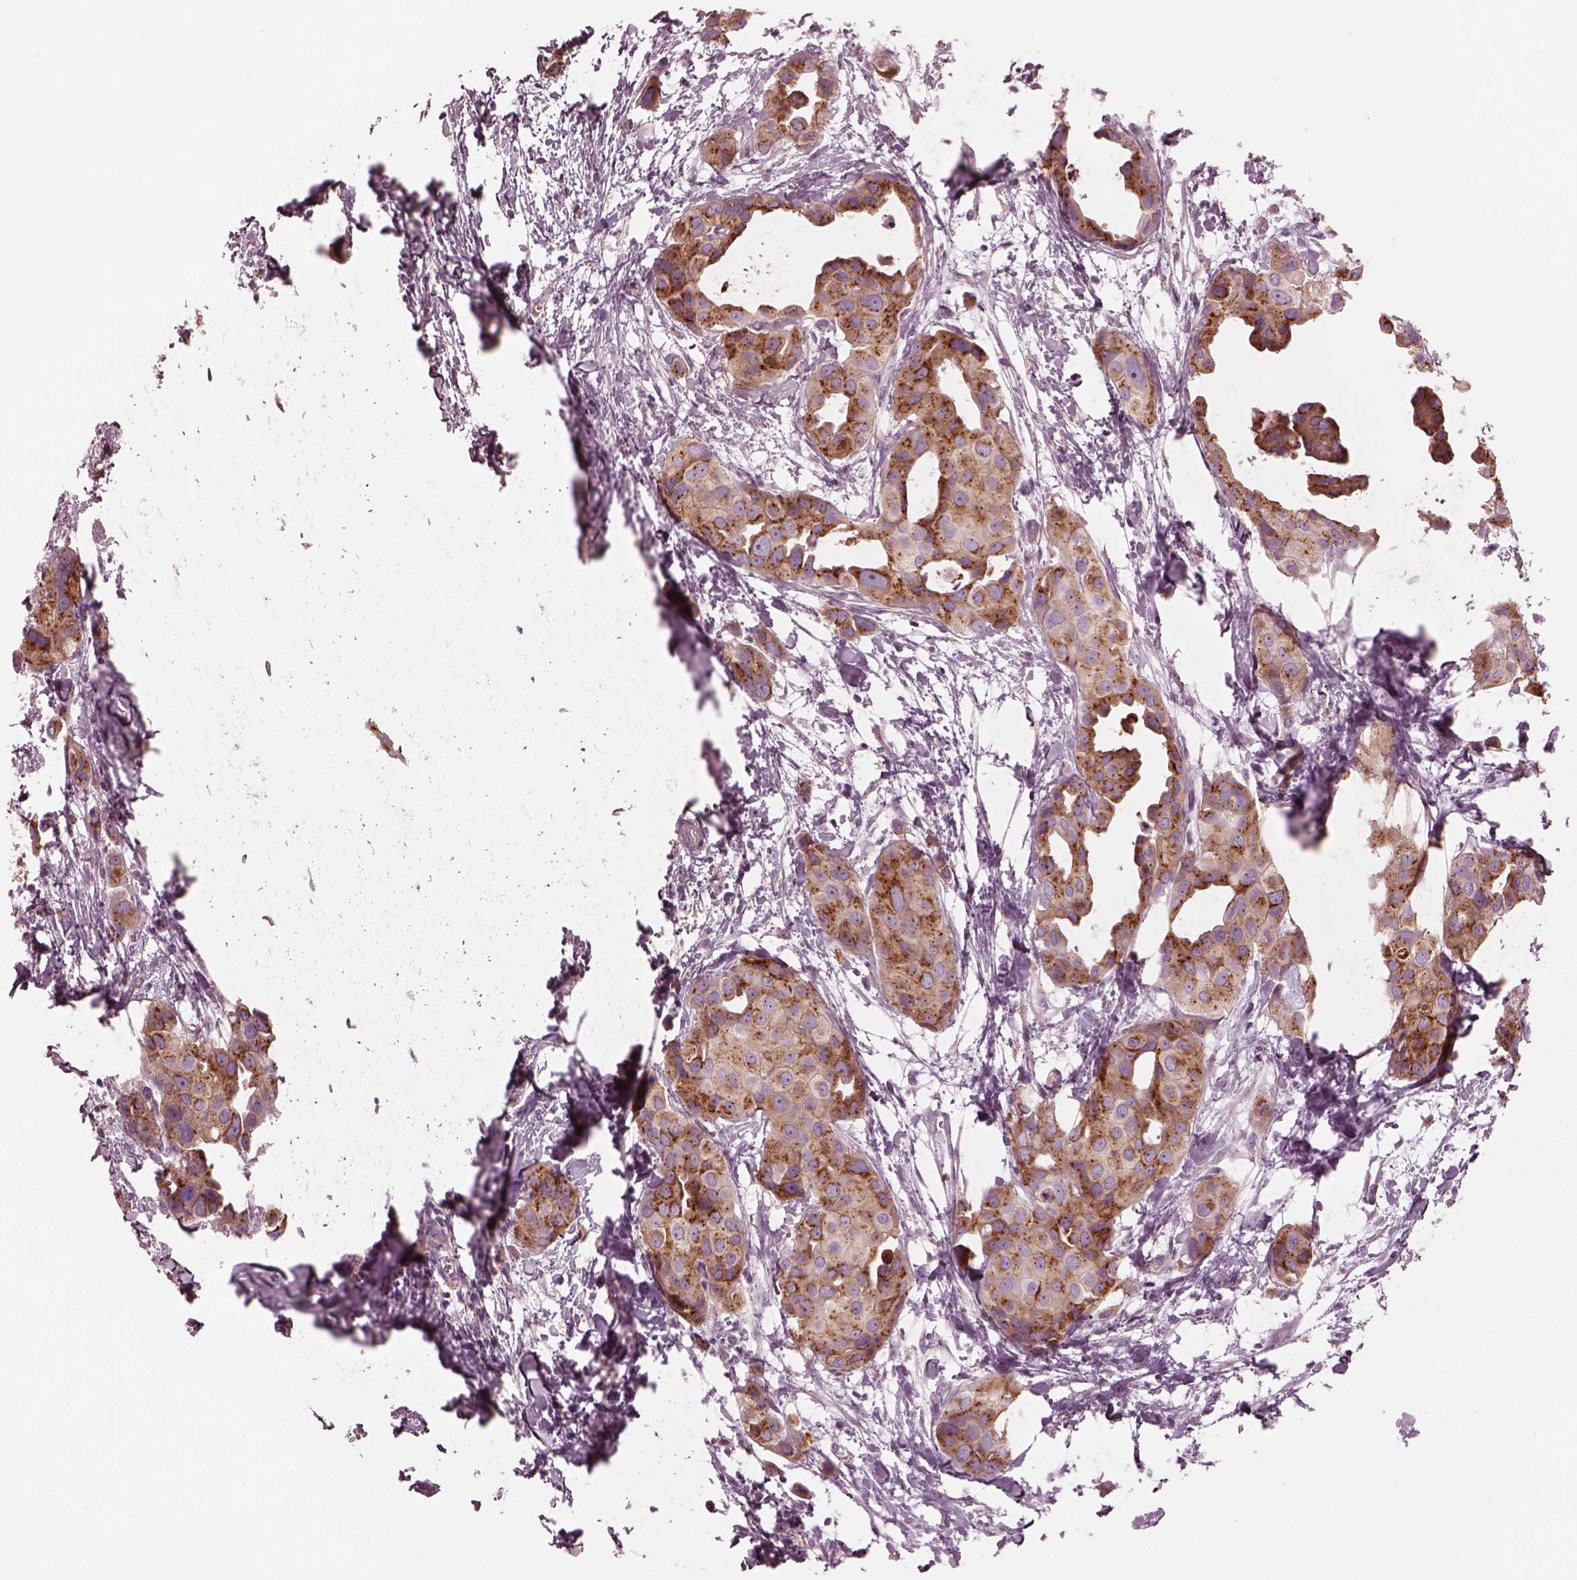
{"staining": {"intensity": "strong", "quantity": ">75%", "location": "cytoplasmic/membranous"}, "tissue": "breast cancer", "cell_type": "Tumor cells", "image_type": "cancer", "snomed": [{"axis": "morphology", "description": "Duct carcinoma"}, {"axis": "topography", "description": "Breast"}], "caption": "Immunohistochemical staining of human infiltrating ductal carcinoma (breast) demonstrates strong cytoplasmic/membranous protein expression in about >75% of tumor cells.", "gene": "ELAPOR1", "patient": {"sex": "female", "age": 38}}